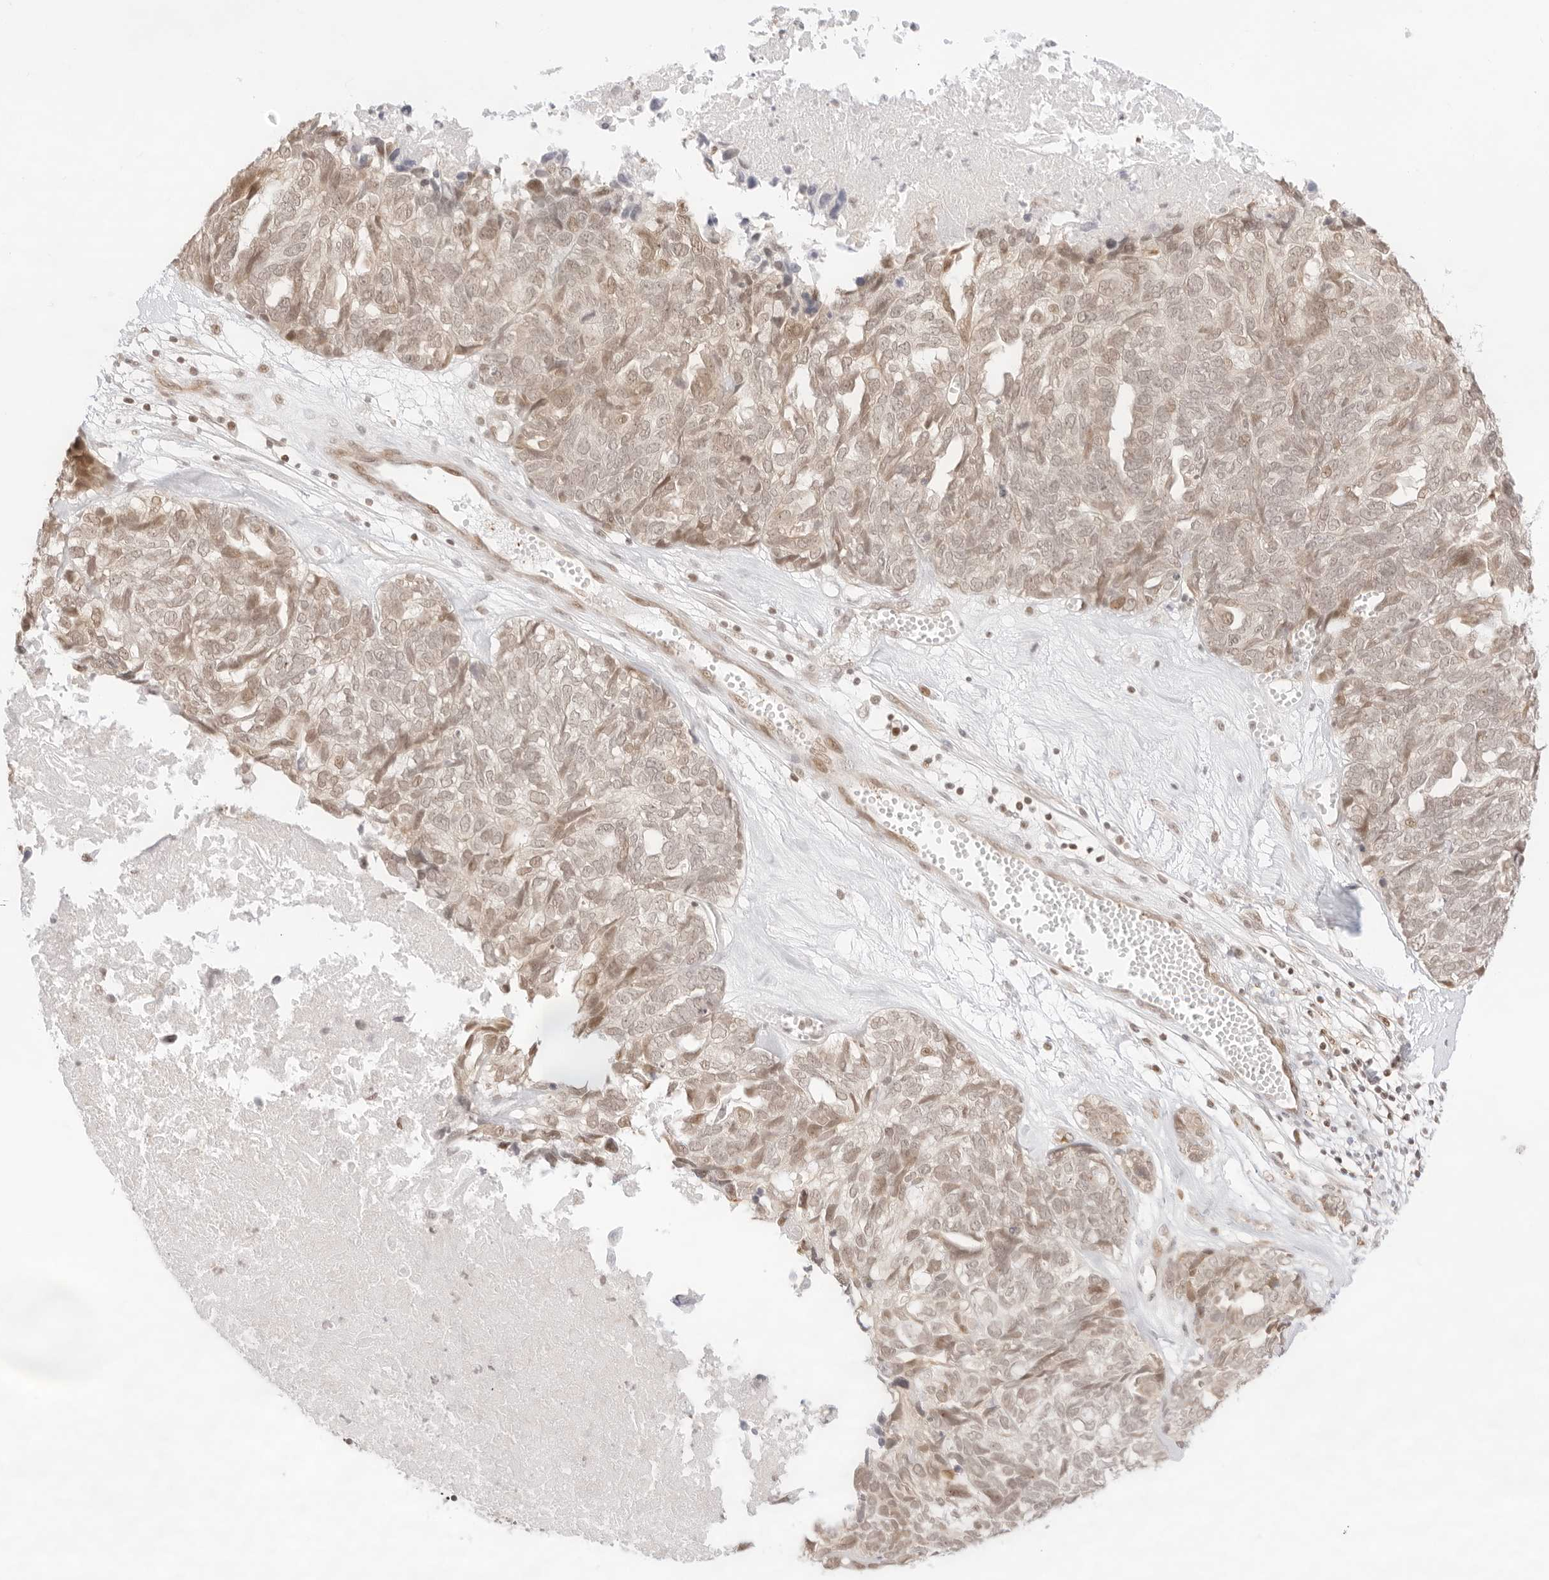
{"staining": {"intensity": "weak", "quantity": ">75%", "location": "cytoplasmic/membranous,nuclear"}, "tissue": "ovarian cancer", "cell_type": "Tumor cells", "image_type": "cancer", "snomed": [{"axis": "morphology", "description": "Cystadenocarcinoma, serous, NOS"}, {"axis": "topography", "description": "Ovary"}], "caption": "Human ovarian serous cystadenocarcinoma stained with a protein marker reveals weak staining in tumor cells.", "gene": "GNAS", "patient": {"sex": "female", "age": 79}}